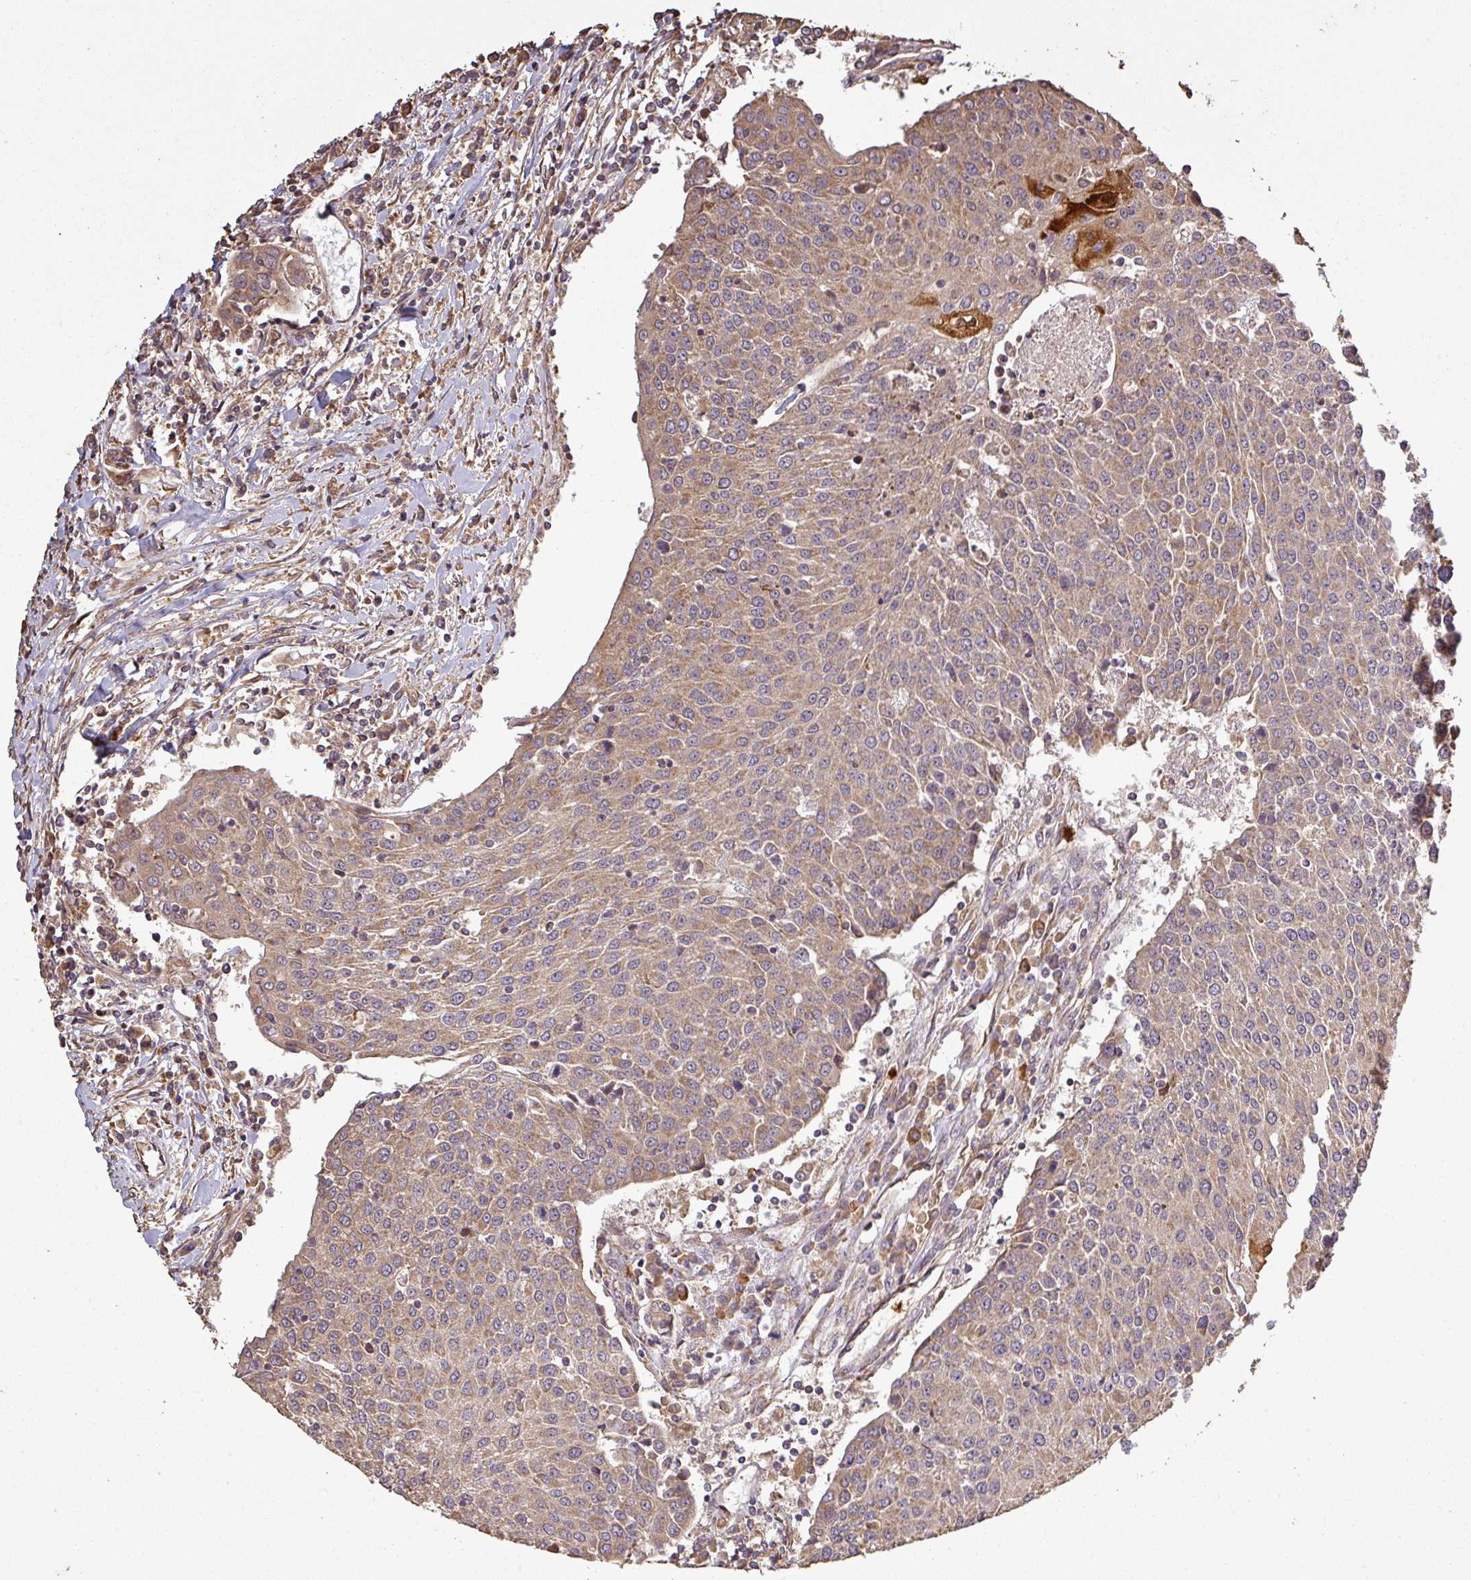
{"staining": {"intensity": "weak", "quantity": ">75%", "location": "cytoplasmic/membranous"}, "tissue": "urothelial cancer", "cell_type": "Tumor cells", "image_type": "cancer", "snomed": [{"axis": "morphology", "description": "Urothelial carcinoma, High grade"}, {"axis": "topography", "description": "Urinary bladder"}], "caption": "Brown immunohistochemical staining in human urothelial cancer exhibits weak cytoplasmic/membranous expression in approximately >75% of tumor cells.", "gene": "PLEKHM1", "patient": {"sex": "female", "age": 85}}